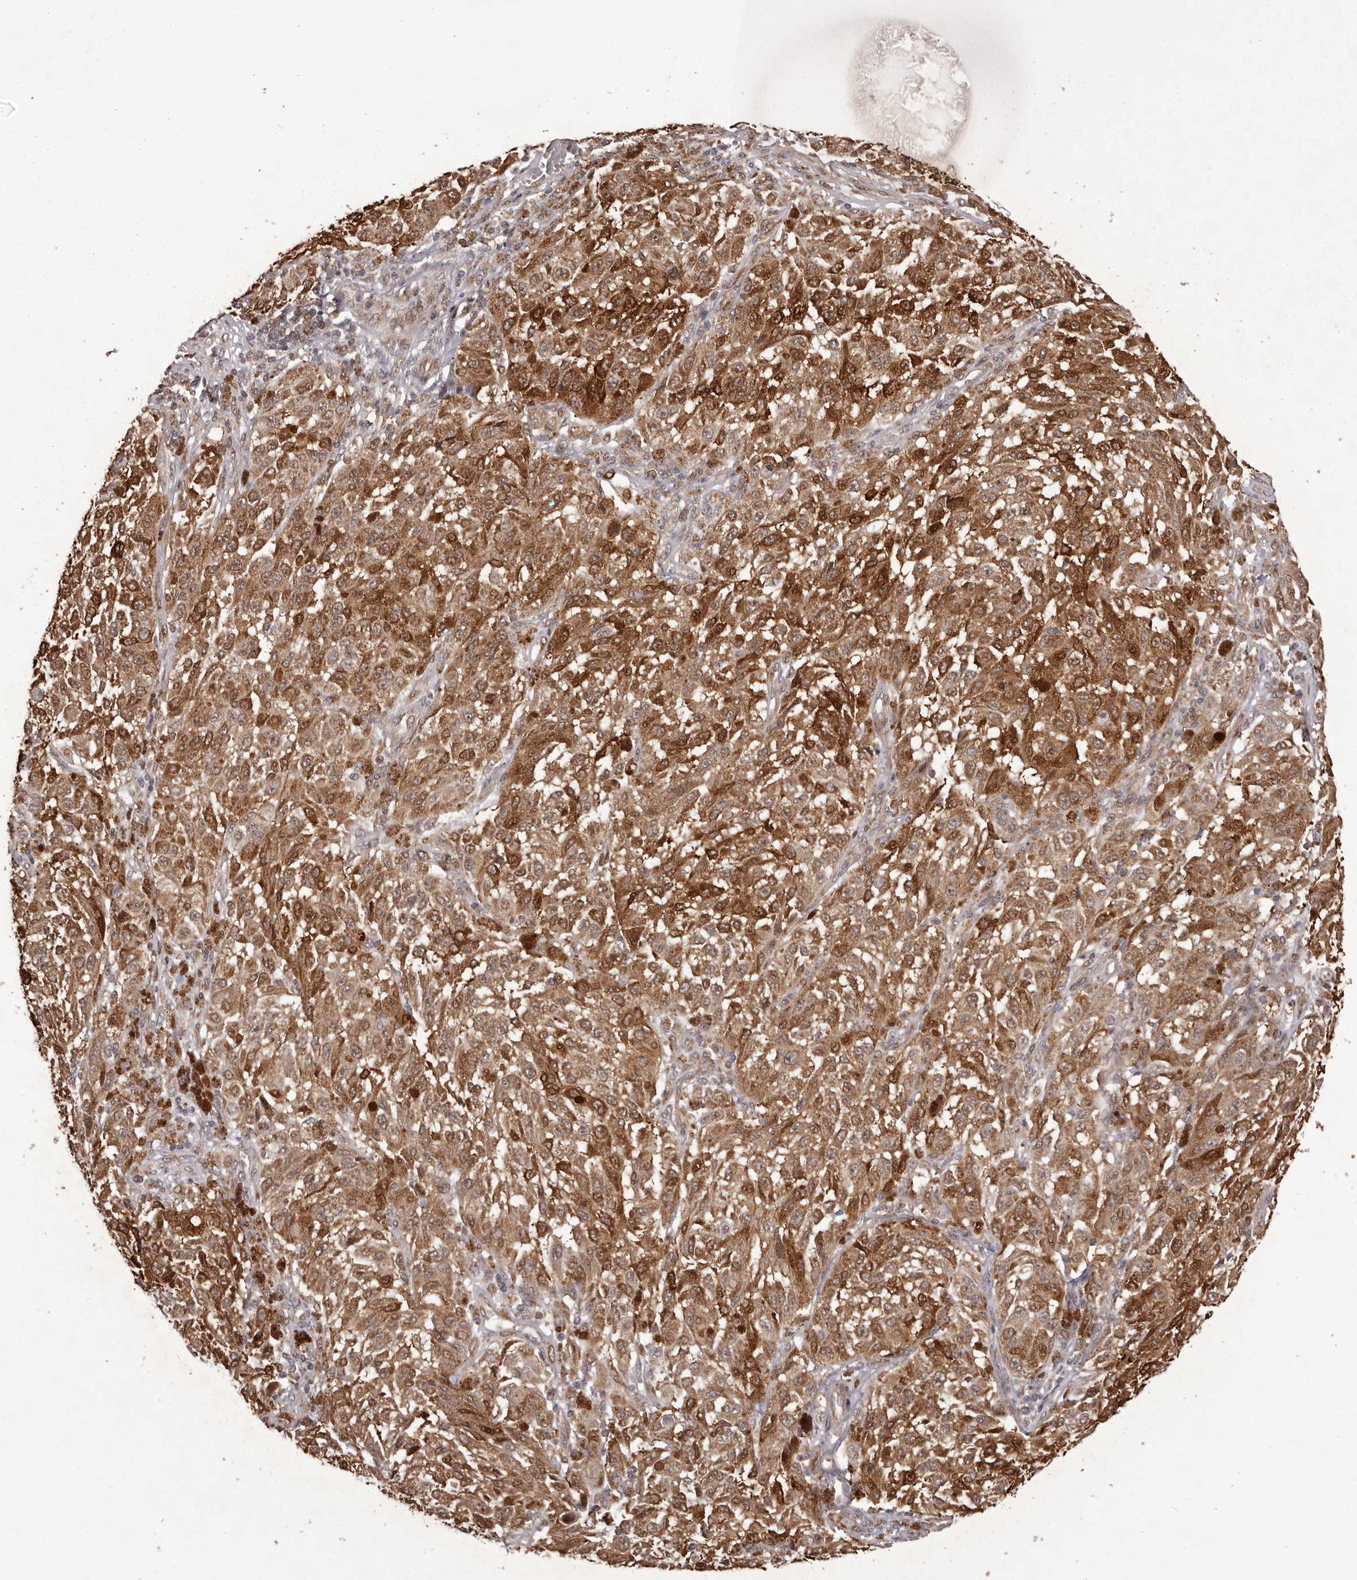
{"staining": {"intensity": "moderate", "quantity": ">75%", "location": "cytoplasmic/membranous"}, "tissue": "melanoma", "cell_type": "Tumor cells", "image_type": "cancer", "snomed": [{"axis": "morphology", "description": "Malignant melanoma, NOS"}, {"axis": "topography", "description": "Skin"}], "caption": "Malignant melanoma was stained to show a protein in brown. There is medium levels of moderate cytoplasmic/membranous positivity in approximately >75% of tumor cells.", "gene": "GFOD1", "patient": {"sex": "female", "age": 64}}